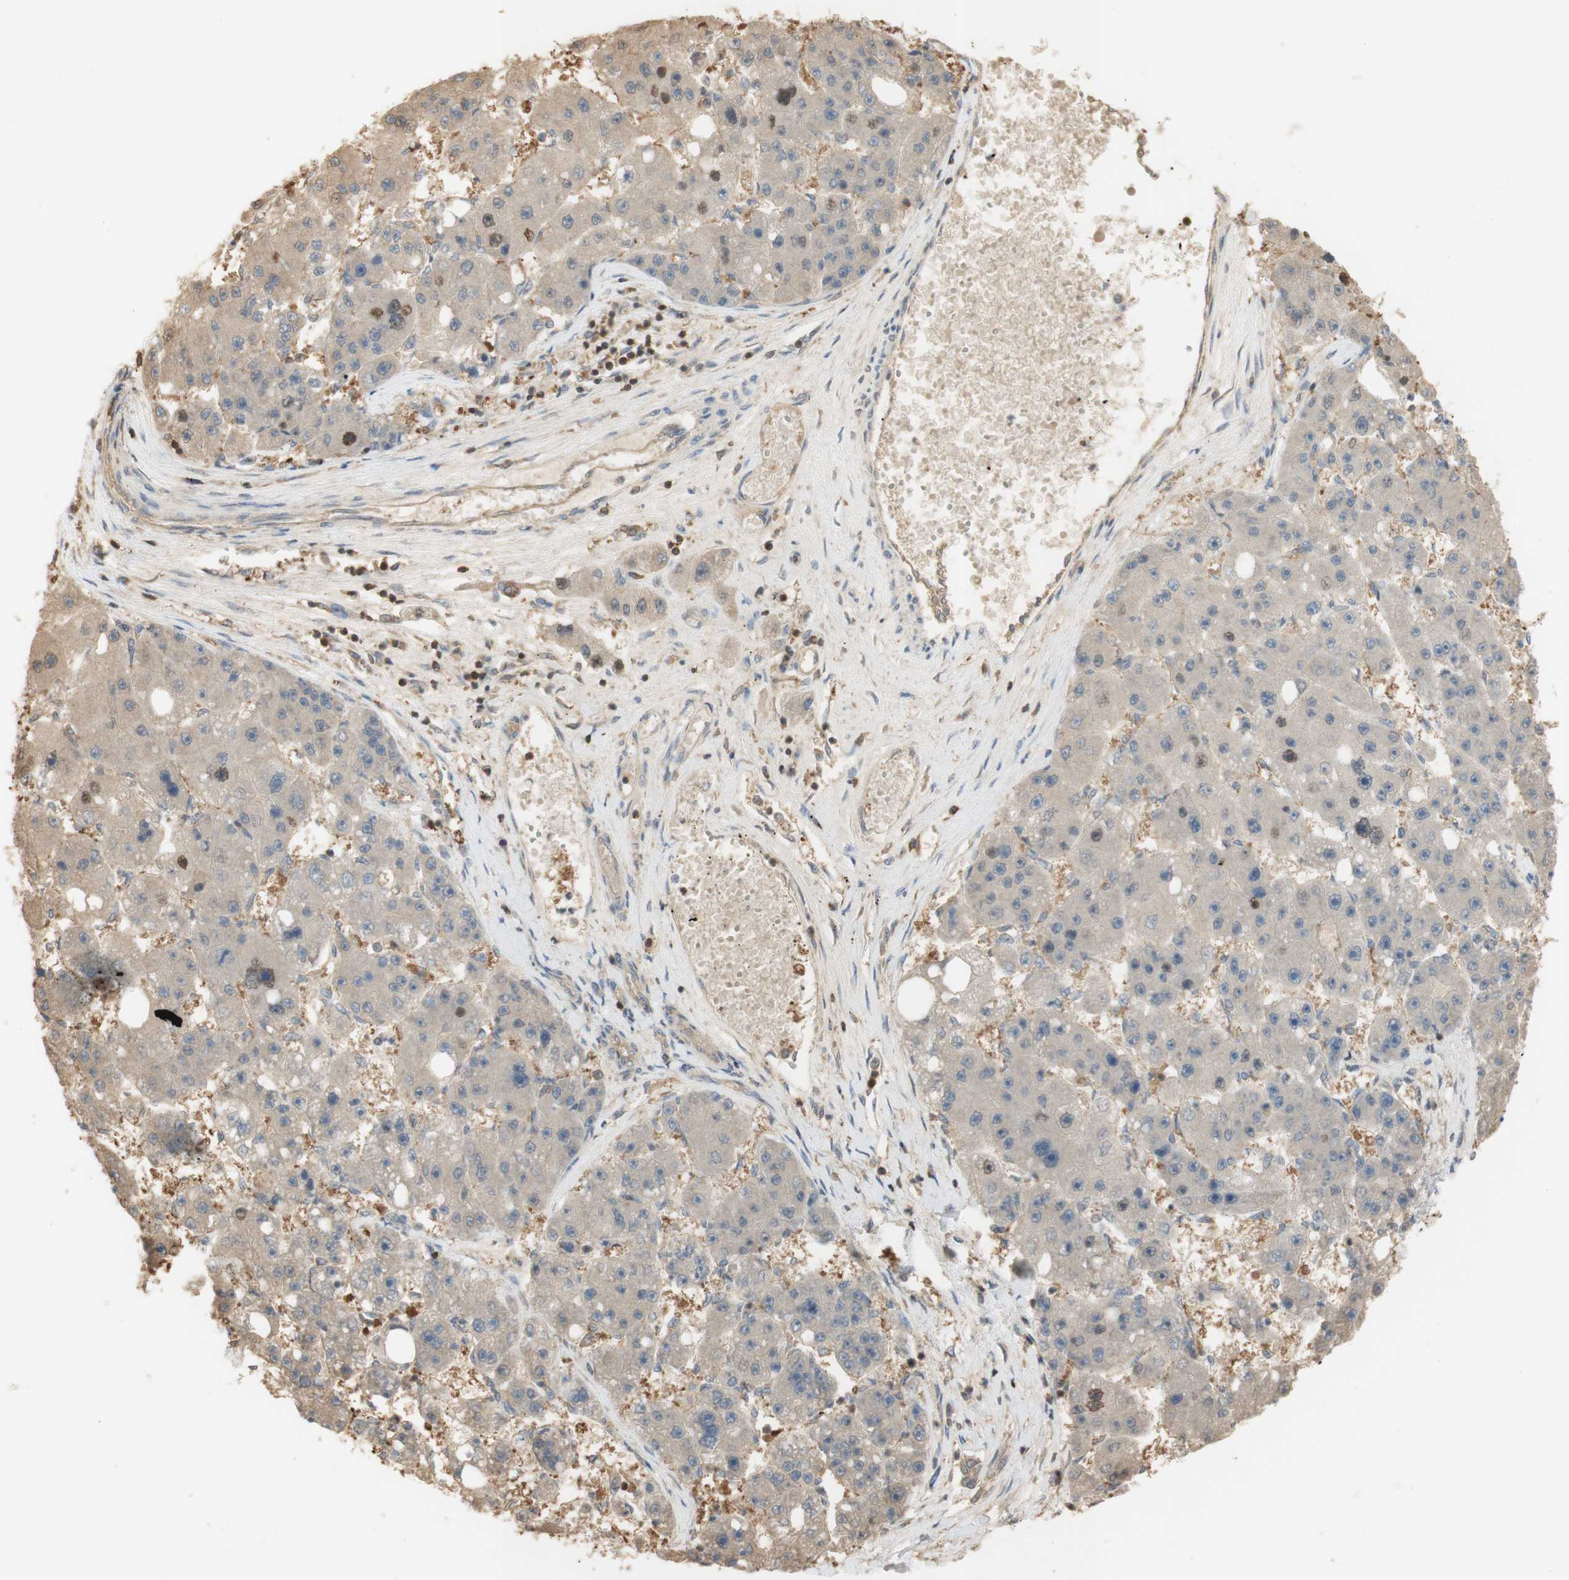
{"staining": {"intensity": "weak", "quantity": "<25%", "location": "cytoplasmic/membranous,nuclear"}, "tissue": "liver cancer", "cell_type": "Tumor cells", "image_type": "cancer", "snomed": [{"axis": "morphology", "description": "Carcinoma, Hepatocellular, NOS"}, {"axis": "topography", "description": "Liver"}], "caption": "Immunohistochemical staining of liver hepatocellular carcinoma displays no significant positivity in tumor cells. The staining was performed using DAB (3,3'-diaminobenzidine) to visualize the protein expression in brown, while the nuclei were stained in blue with hematoxylin (Magnification: 20x).", "gene": "NAP1L4", "patient": {"sex": "female", "age": 61}}